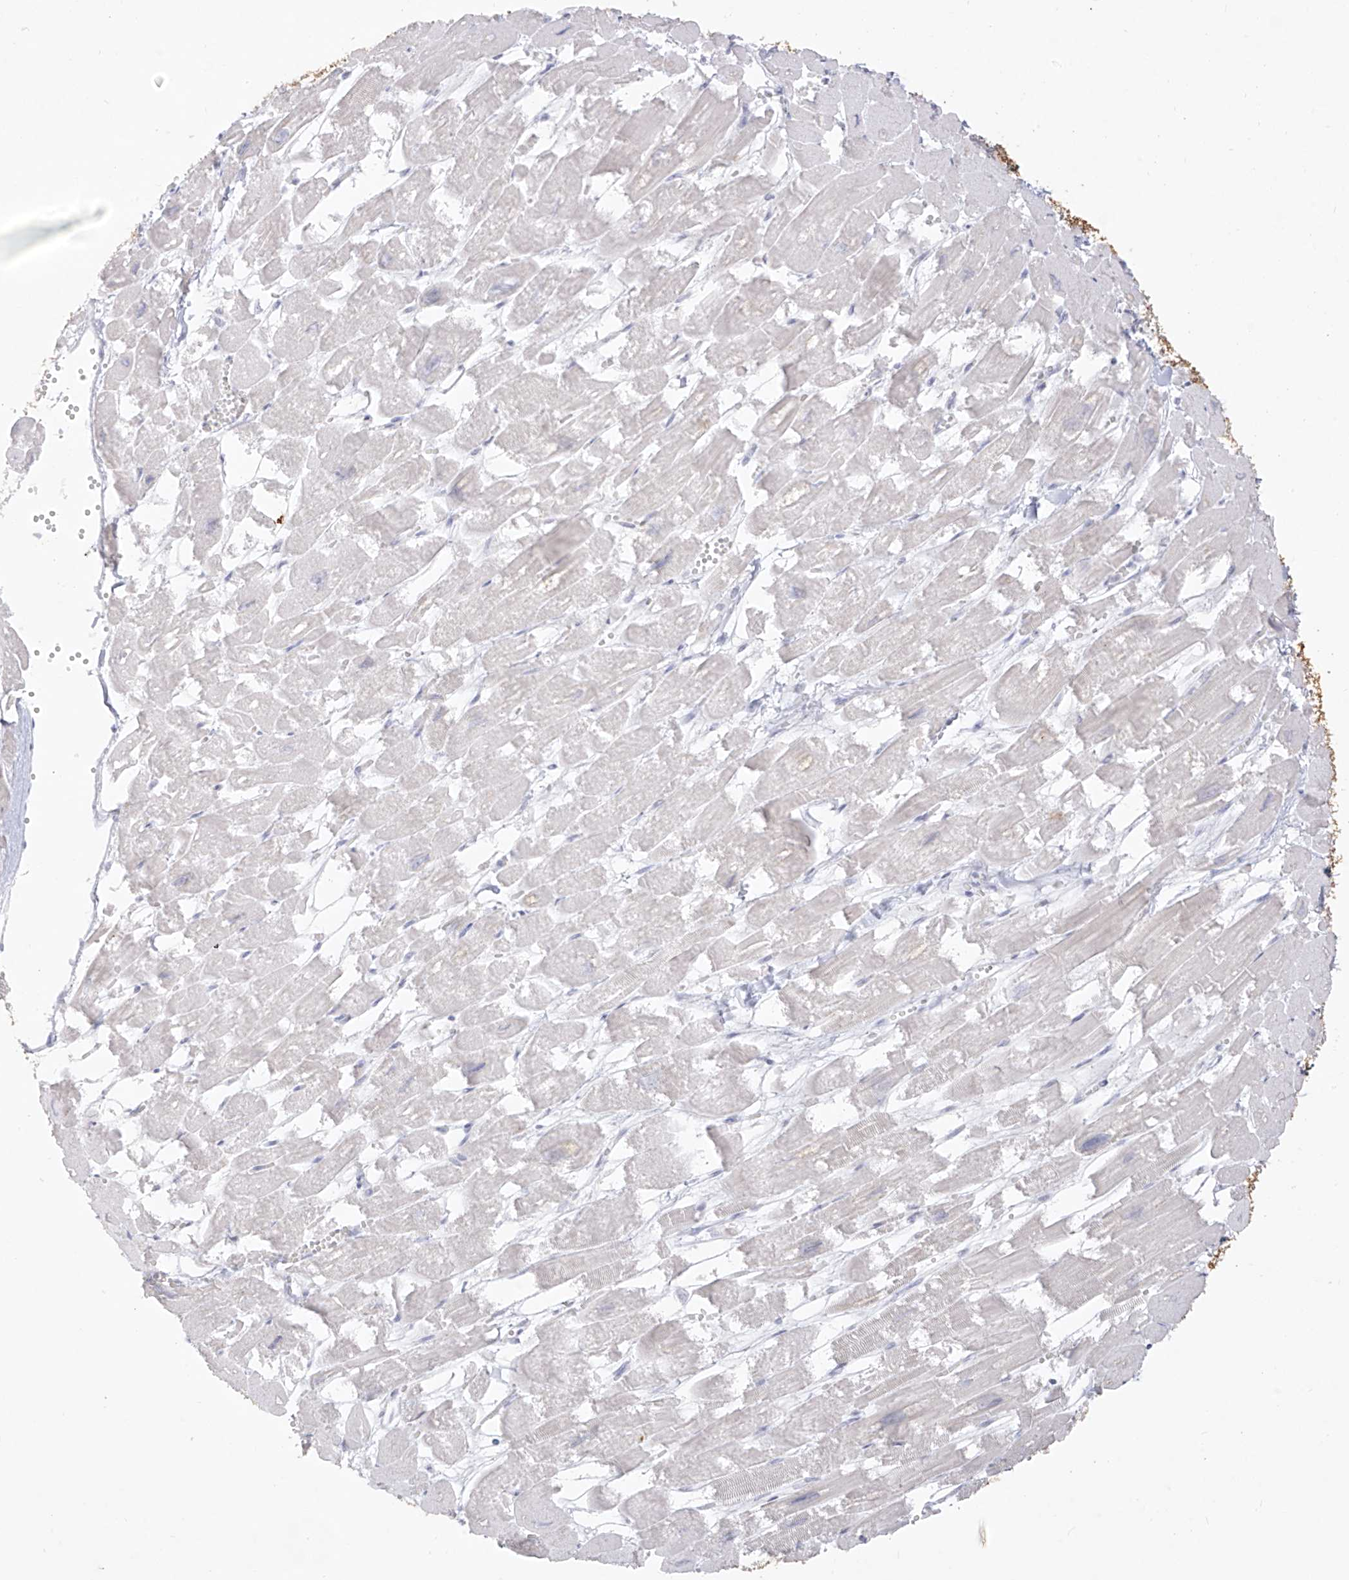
{"staining": {"intensity": "negative", "quantity": "none", "location": "none"}, "tissue": "heart muscle", "cell_type": "Cardiomyocytes", "image_type": "normal", "snomed": [{"axis": "morphology", "description": "Normal tissue, NOS"}, {"axis": "topography", "description": "Heart"}], "caption": "DAB immunohistochemical staining of unremarkable heart muscle exhibits no significant expression in cardiomyocytes.", "gene": "TGM4", "patient": {"sex": "male", "age": 54}}